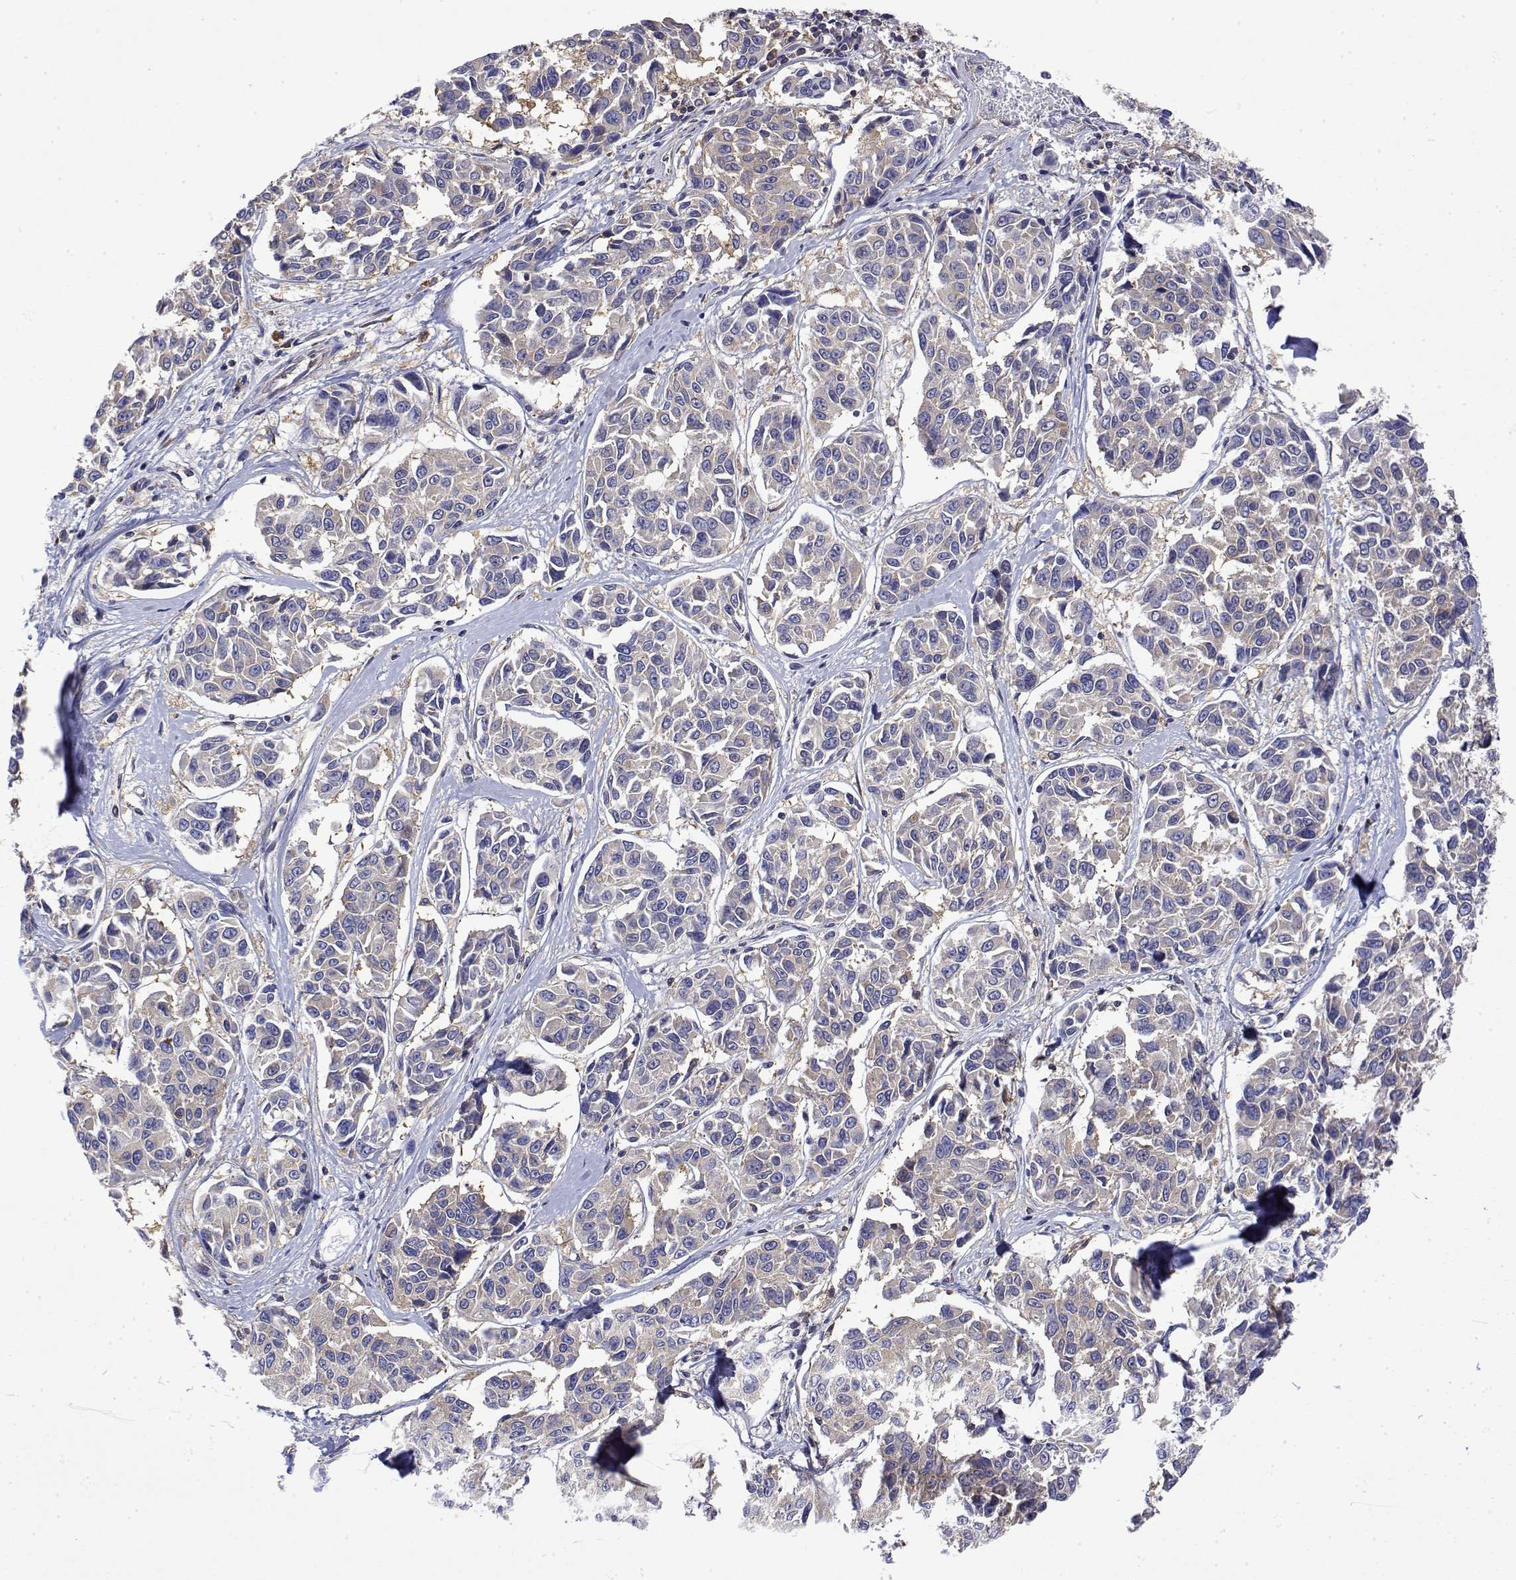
{"staining": {"intensity": "negative", "quantity": "none", "location": "none"}, "tissue": "melanoma", "cell_type": "Tumor cells", "image_type": "cancer", "snomed": [{"axis": "morphology", "description": "Malignant melanoma, NOS"}, {"axis": "topography", "description": "Skin"}], "caption": "A histopathology image of human malignant melanoma is negative for staining in tumor cells.", "gene": "EEF1G", "patient": {"sex": "female", "age": 66}}